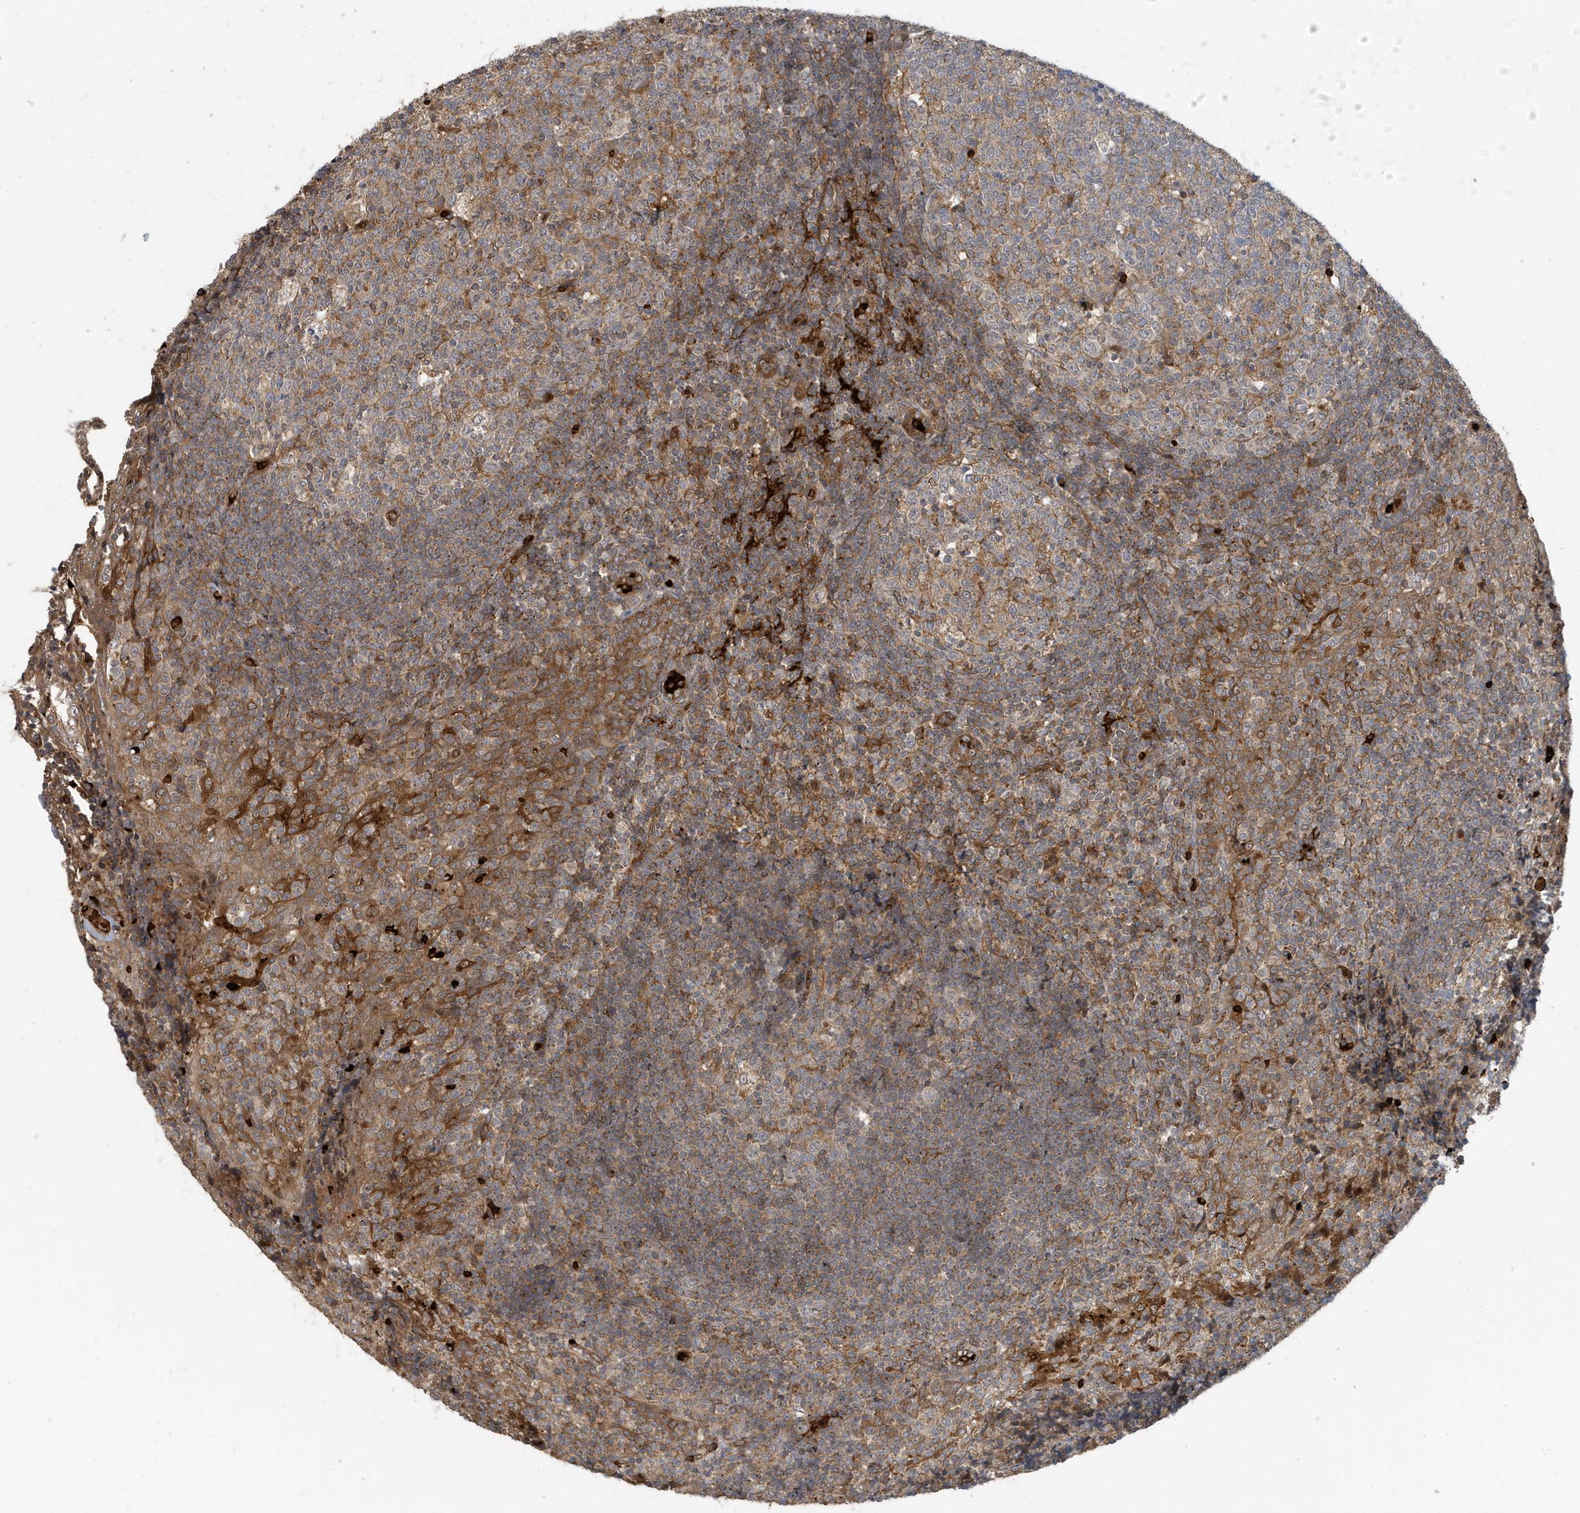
{"staining": {"intensity": "moderate", "quantity": "25%-75%", "location": "cytoplasmic/membranous"}, "tissue": "tonsil", "cell_type": "Germinal center cells", "image_type": "normal", "snomed": [{"axis": "morphology", "description": "Normal tissue, NOS"}, {"axis": "topography", "description": "Tonsil"}], "caption": "There is medium levels of moderate cytoplasmic/membranous expression in germinal center cells of normal tonsil, as demonstrated by immunohistochemical staining (brown color).", "gene": "FYCO1", "patient": {"sex": "female", "age": 19}}